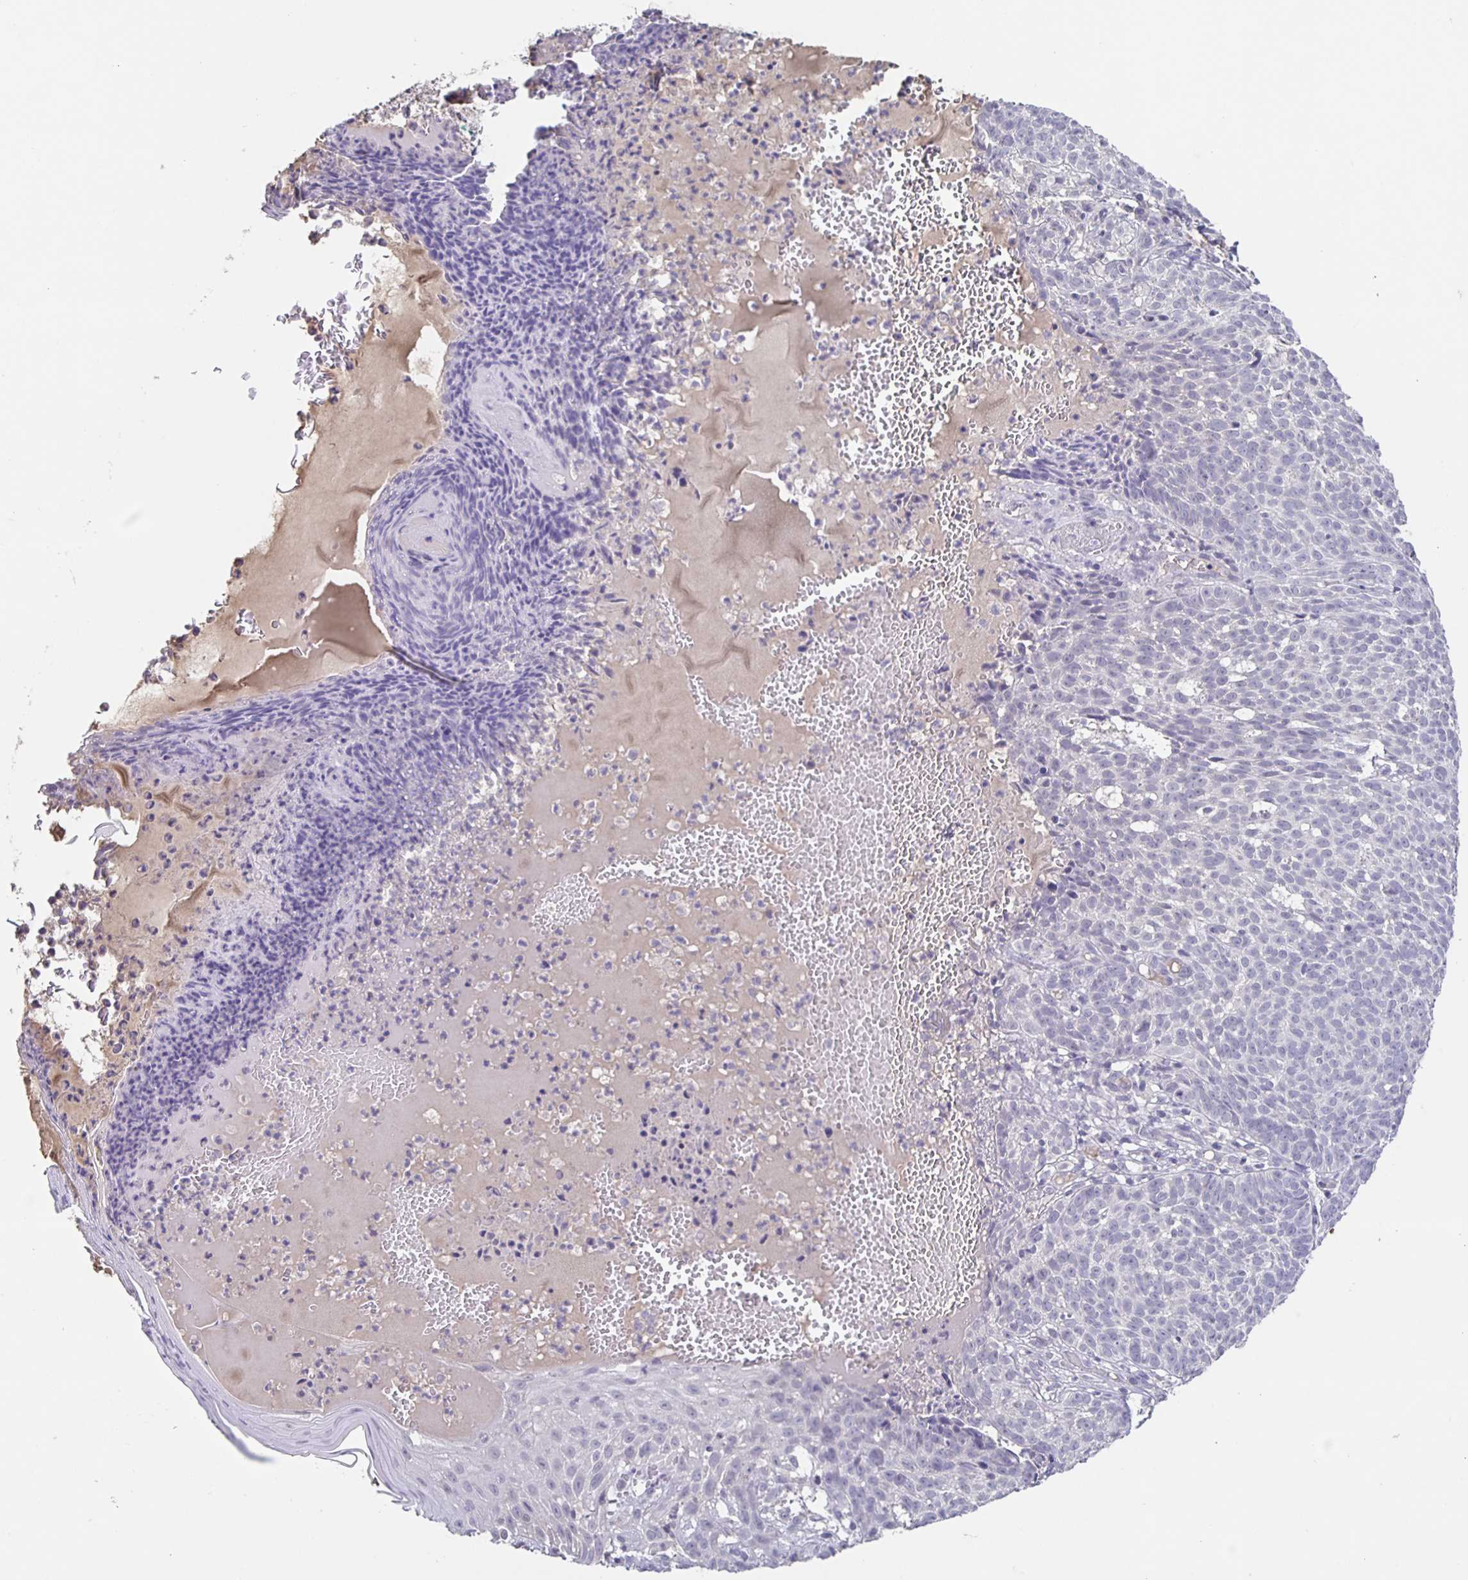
{"staining": {"intensity": "negative", "quantity": "none", "location": "none"}, "tissue": "skin cancer", "cell_type": "Tumor cells", "image_type": "cancer", "snomed": [{"axis": "morphology", "description": "Basal cell carcinoma"}, {"axis": "topography", "description": "Skin"}], "caption": "Immunohistochemistry photomicrograph of neoplastic tissue: human skin cancer (basal cell carcinoma) stained with DAB (3,3'-diaminobenzidine) reveals no significant protein positivity in tumor cells.", "gene": "INSL5", "patient": {"sex": "male", "age": 90}}